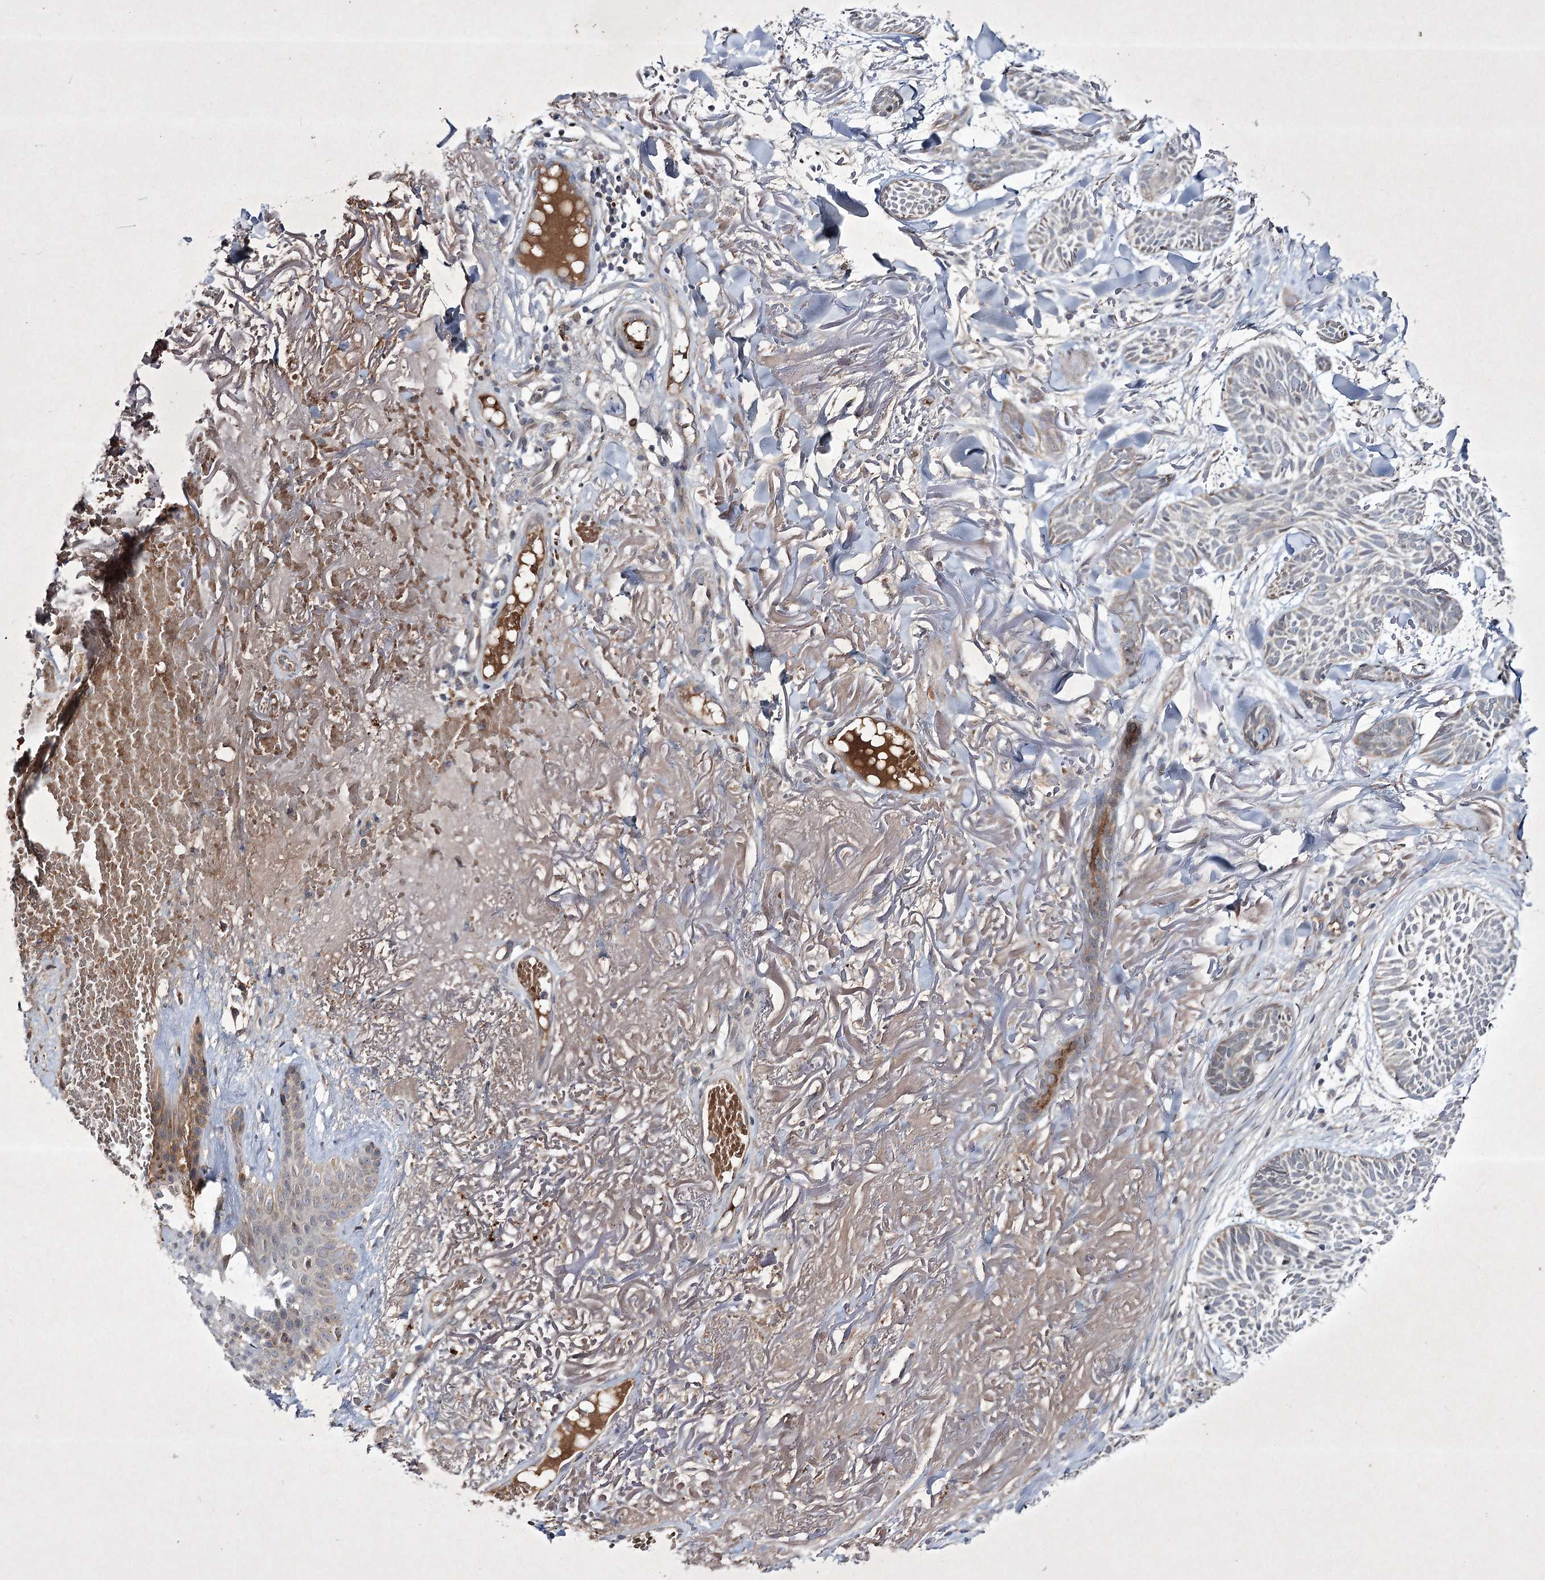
{"staining": {"intensity": "weak", "quantity": "<25%", "location": "cytoplasmic/membranous"}, "tissue": "skin cancer", "cell_type": "Tumor cells", "image_type": "cancer", "snomed": [{"axis": "morphology", "description": "Normal tissue, NOS"}, {"axis": "morphology", "description": "Basal cell carcinoma"}, {"axis": "topography", "description": "Skin"}], "caption": "Immunohistochemistry micrograph of human skin cancer stained for a protein (brown), which displays no expression in tumor cells.", "gene": "ALG9", "patient": {"sex": "male", "age": 66}}